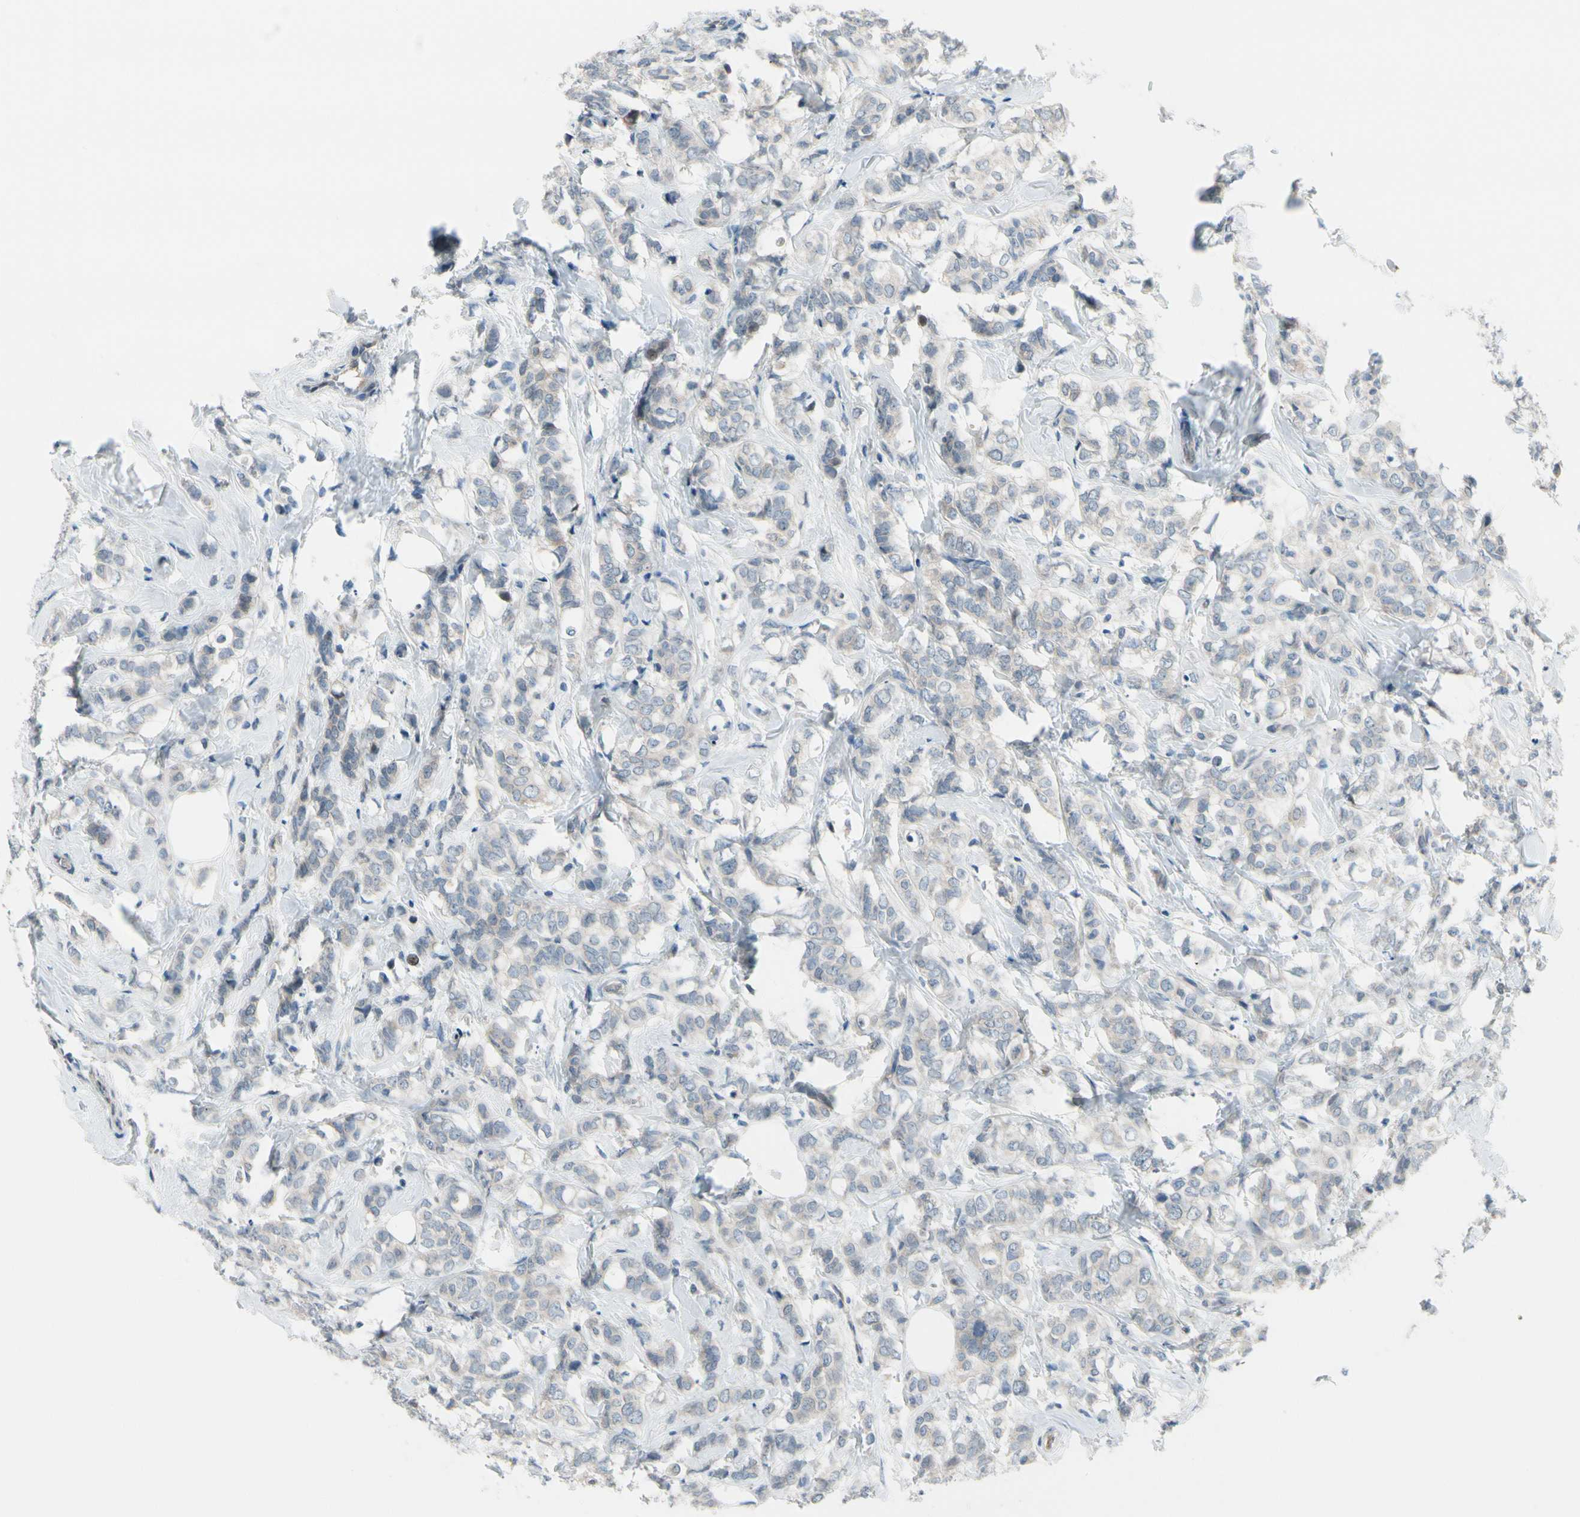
{"staining": {"intensity": "negative", "quantity": "none", "location": "none"}, "tissue": "breast cancer", "cell_type": "Tumor cells", "image_type": "cancer", "snomed": [{"axis": "morphology", "description": "Lobular carcinoma"}, {"axis": "topography", "description": "Breast"}], "caption": "This is a image of immunohistochemistry (IHC) staining of lobular carcinoma (breast), which shows no staining in tumor cells.", "gene": "CFAP36", "patient": {"sex": "female", "age": 60}}